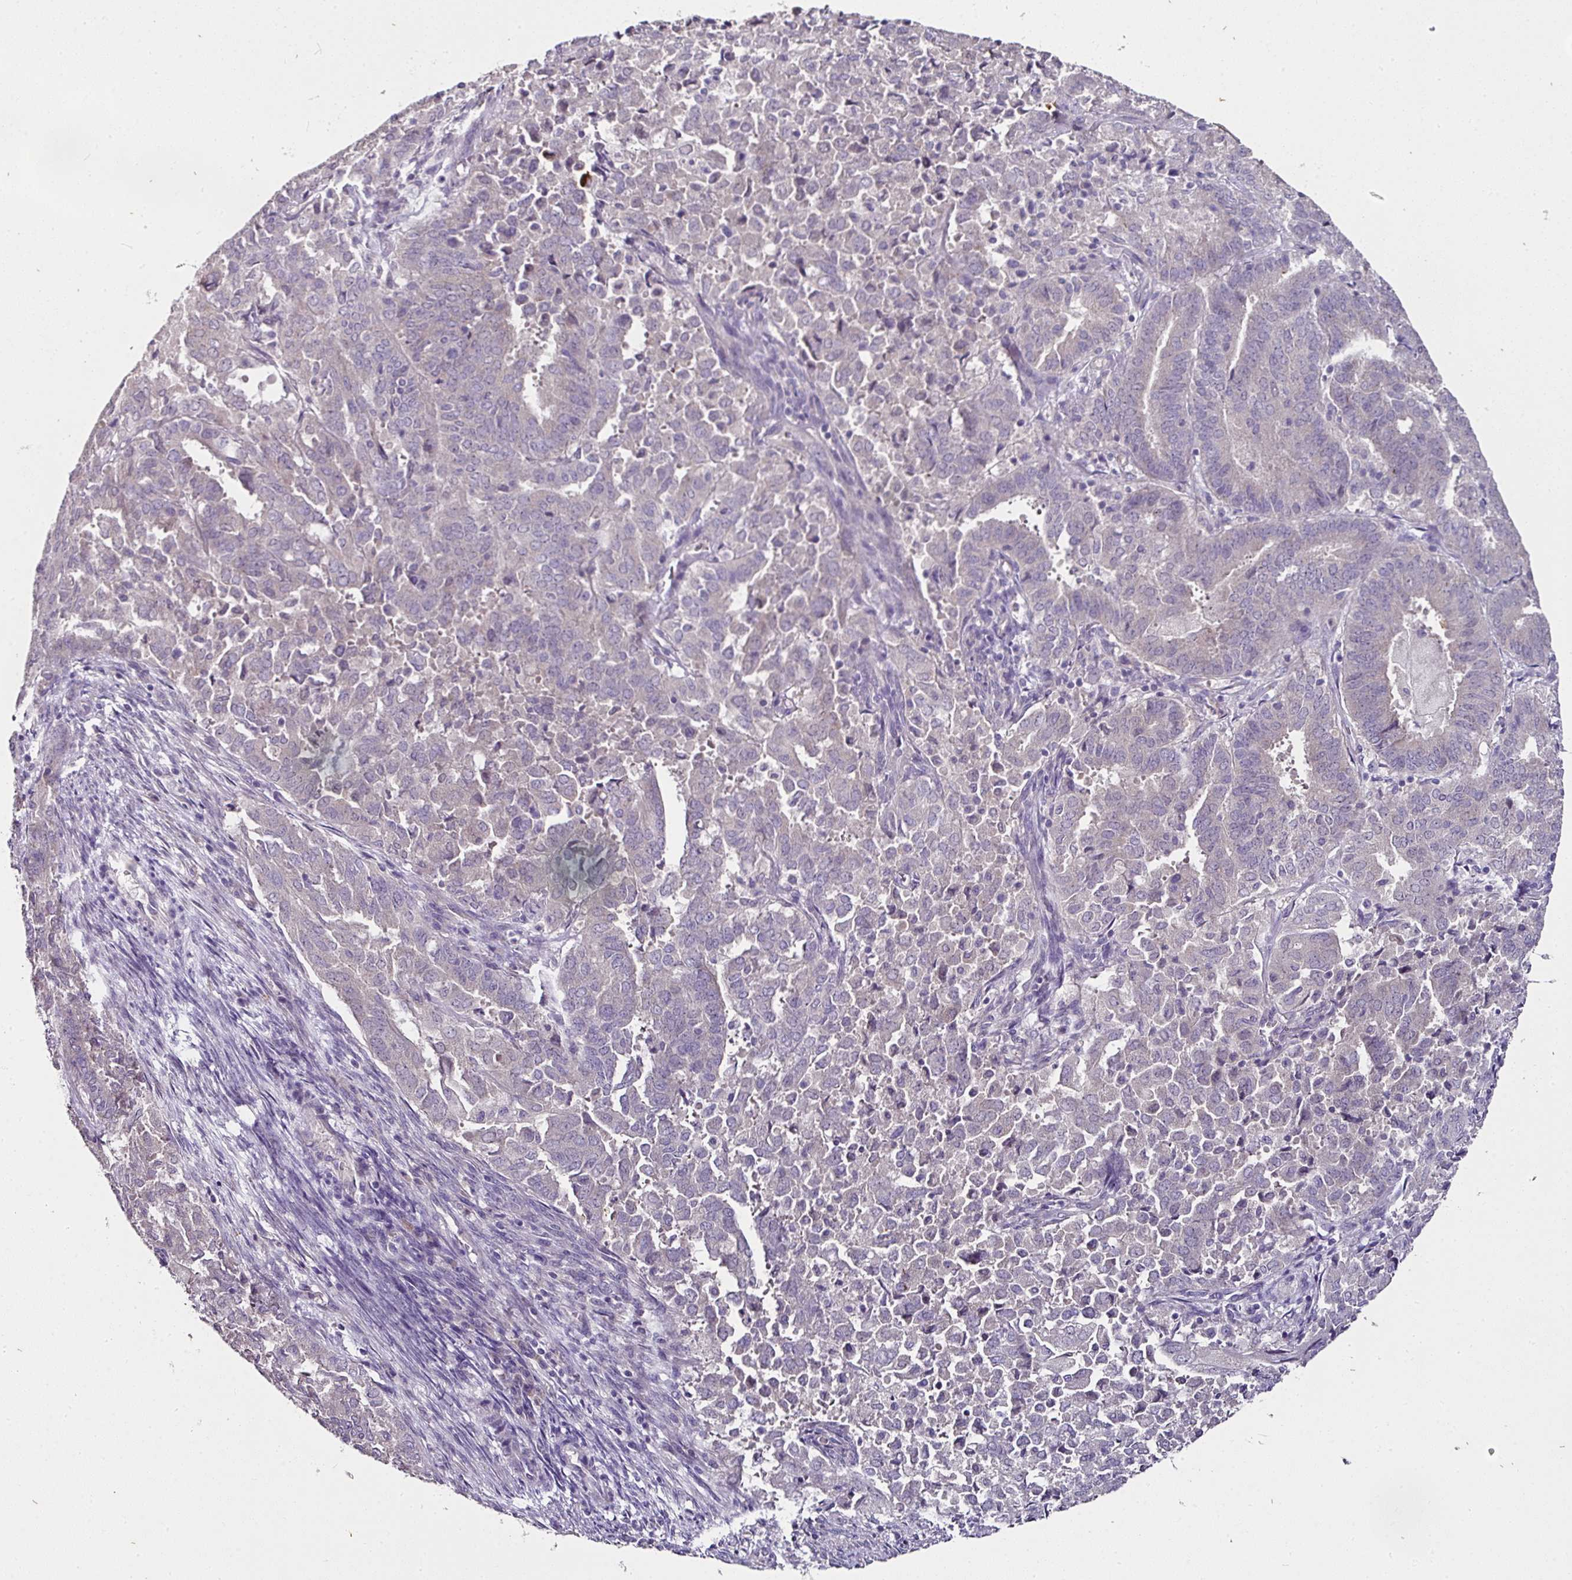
{"staining": {"intensity": "negative", "quantity": "none", "location": "none"}, "tissue": "endometrial cancer", "cell_type": "Tumor cells", "image_type": "cancer", "snomed": [{"axis": "morphology", "description": "Adenocarcinoma, NOS"}, {"axis": "topography", "description": "Endometrium"}], "caption": "Immunohistochemistry photomicrograph of neoplastic tissue: endometrial cancer stained with DAB (3,3'-diaminobenzidine) reveals no significant protein staining in tumor cells.", "gene": "SKIC2", "patient": {"sex": "female", "age": 72}}